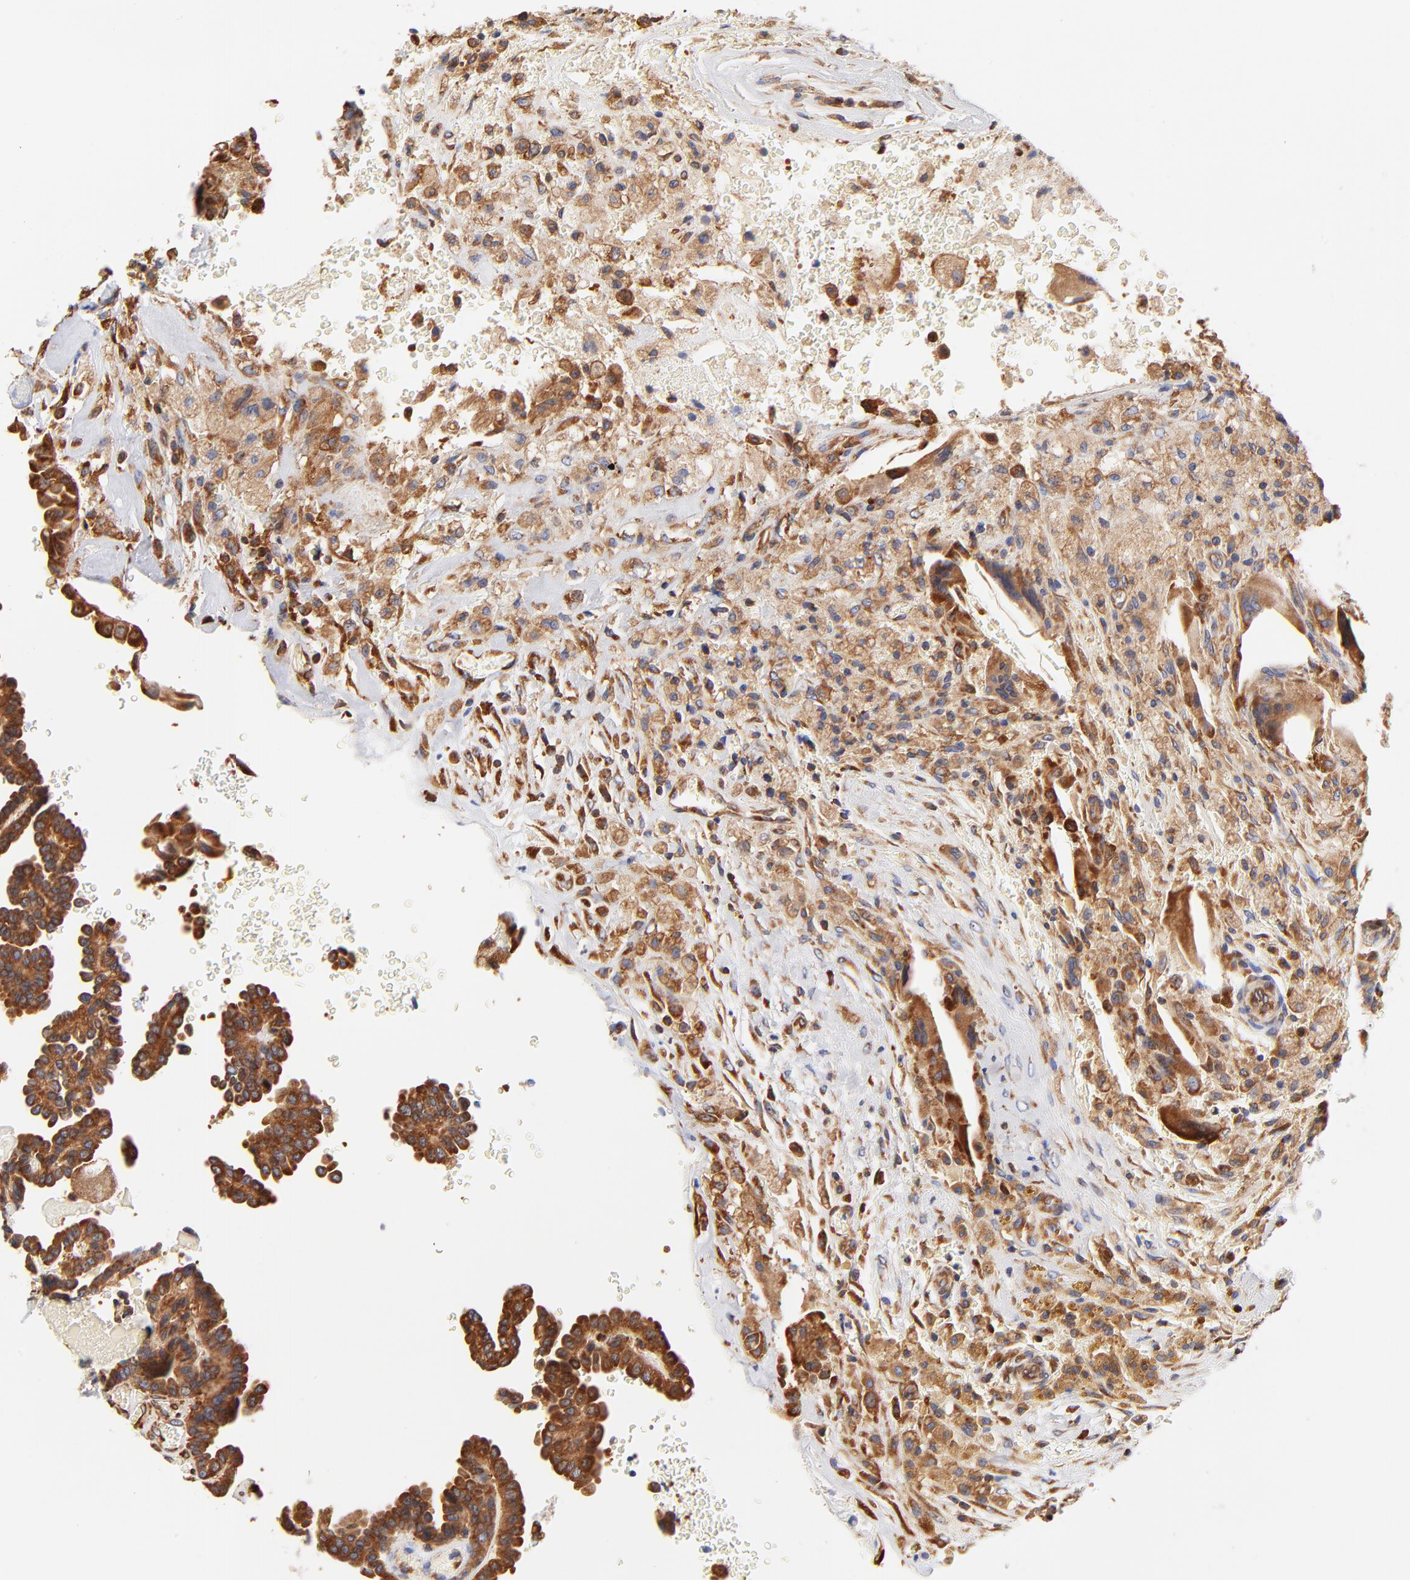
{"staining": {"intensity": "moderate", "quantity": ">75%", "location": "cytoplasmic/membranous"}, "tissue": "thyroid cancer", "cell_type": "Tumor cells", "image_type": "cancer", "snomed": [{"axis": "morphology", "description": "Papillary adenocarcinoma, NOS"}, {"axis": "topography", "description": "Thyroid gland"}], "caption": "Protein expression analysis of human papillary adenocarcinoma (thyroid) reveals moderate cytoplasmic/membranous positivity in approximately >75% of tumor cells. The protein is stained brown, and the nuclei are stained in blue (DAB (3,3'-diaminobenzidine) IHC with brightfield microscopy, high magnification).", "gene": "RPL27", "patient": {"sex": "male", "age": 87}}